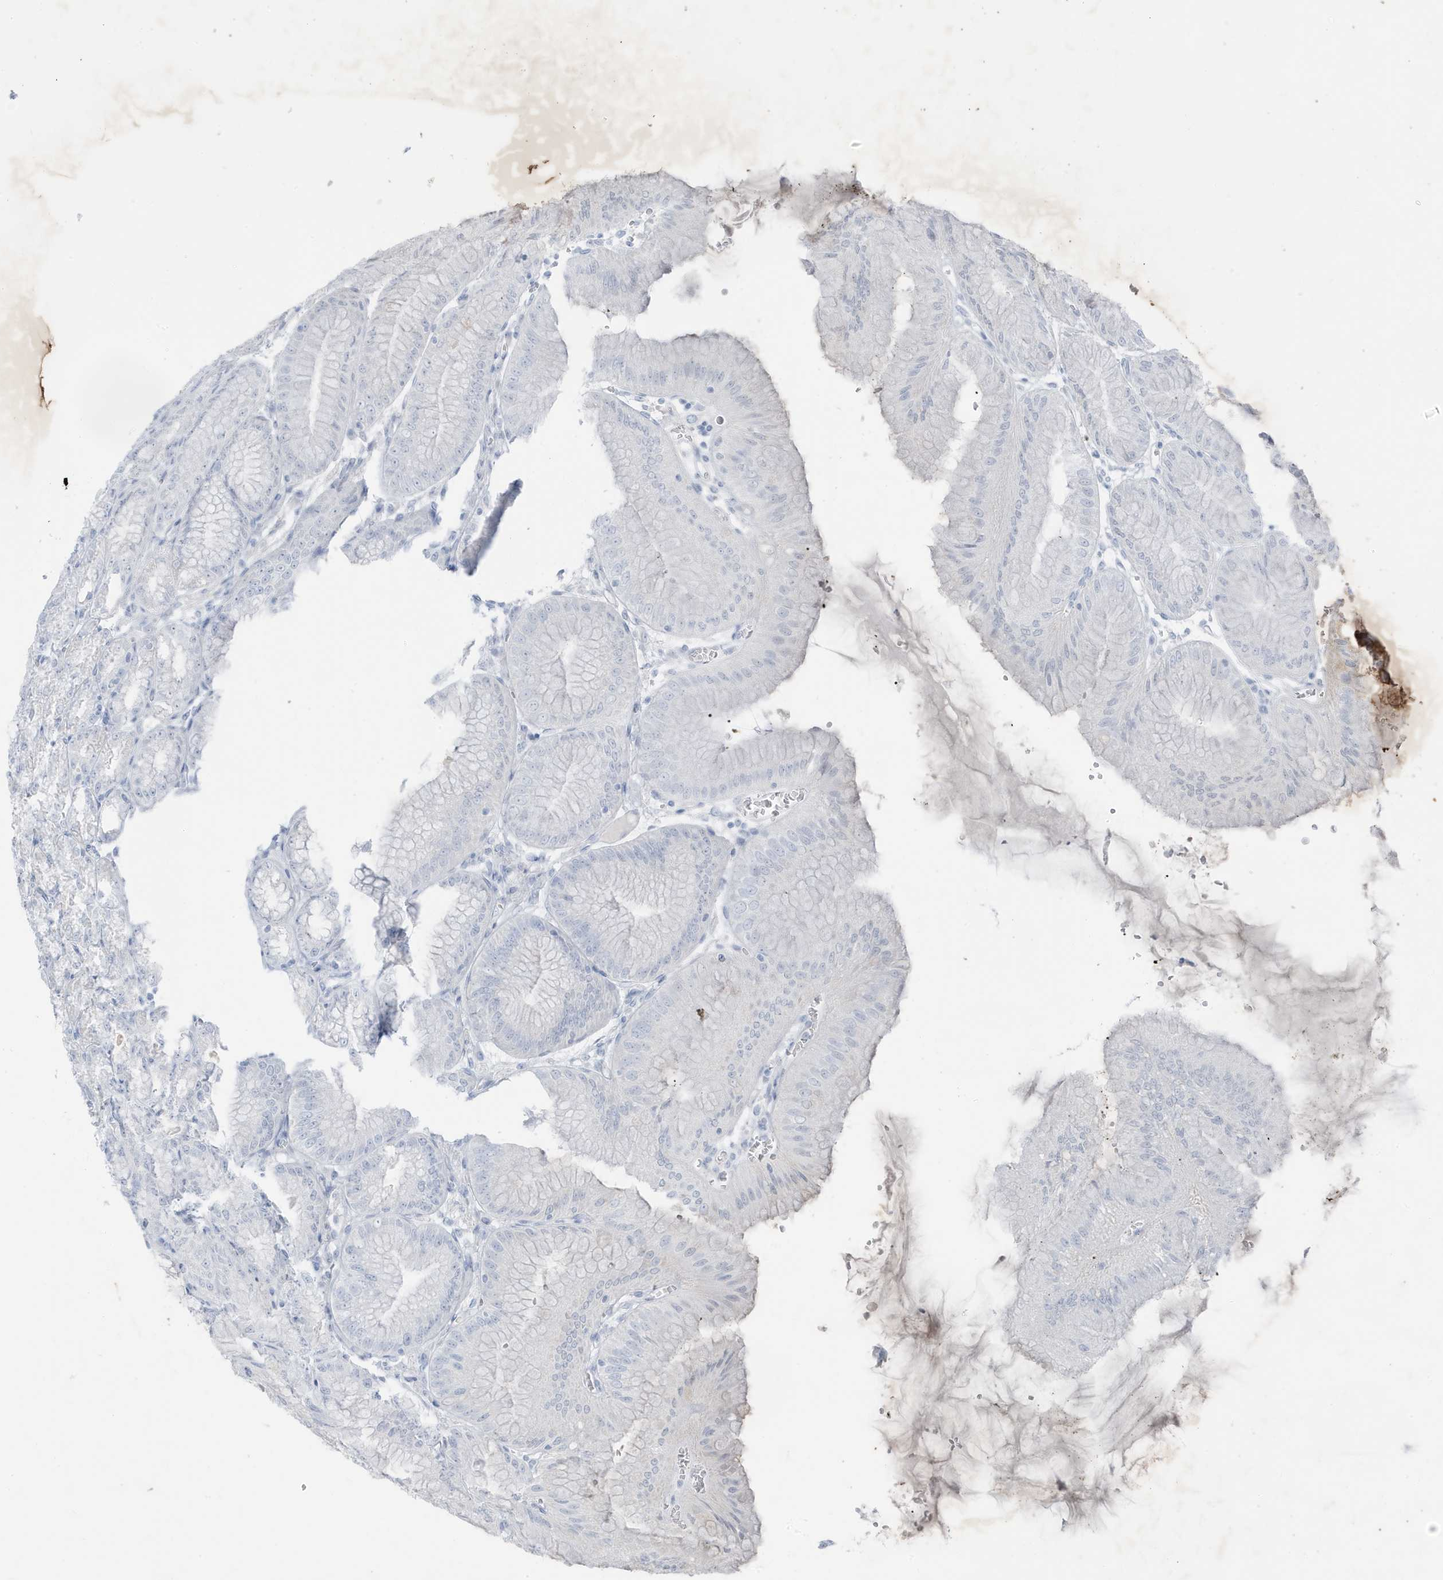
{"staining": {"intensity": "negative", "quantity": "none", "location": "none"}, "tissue": "stomach", "cell_type": "Glandular cells", "image_type": "normal", "snomed": [{"axis": "morphology", "description": "Normal tissue, NOS"}, {"axis": "topography", "description": "Stomach, lower"}], "caption": "Histopathology image shows no significant protein positivity in glandular cells of normal stomach. The staining is performed using DAB brown chromogen with nuclei counter-stained in using hematoxylin.", "gene": "ZFP64", "patient": {"sex": "male", "age": 71}}